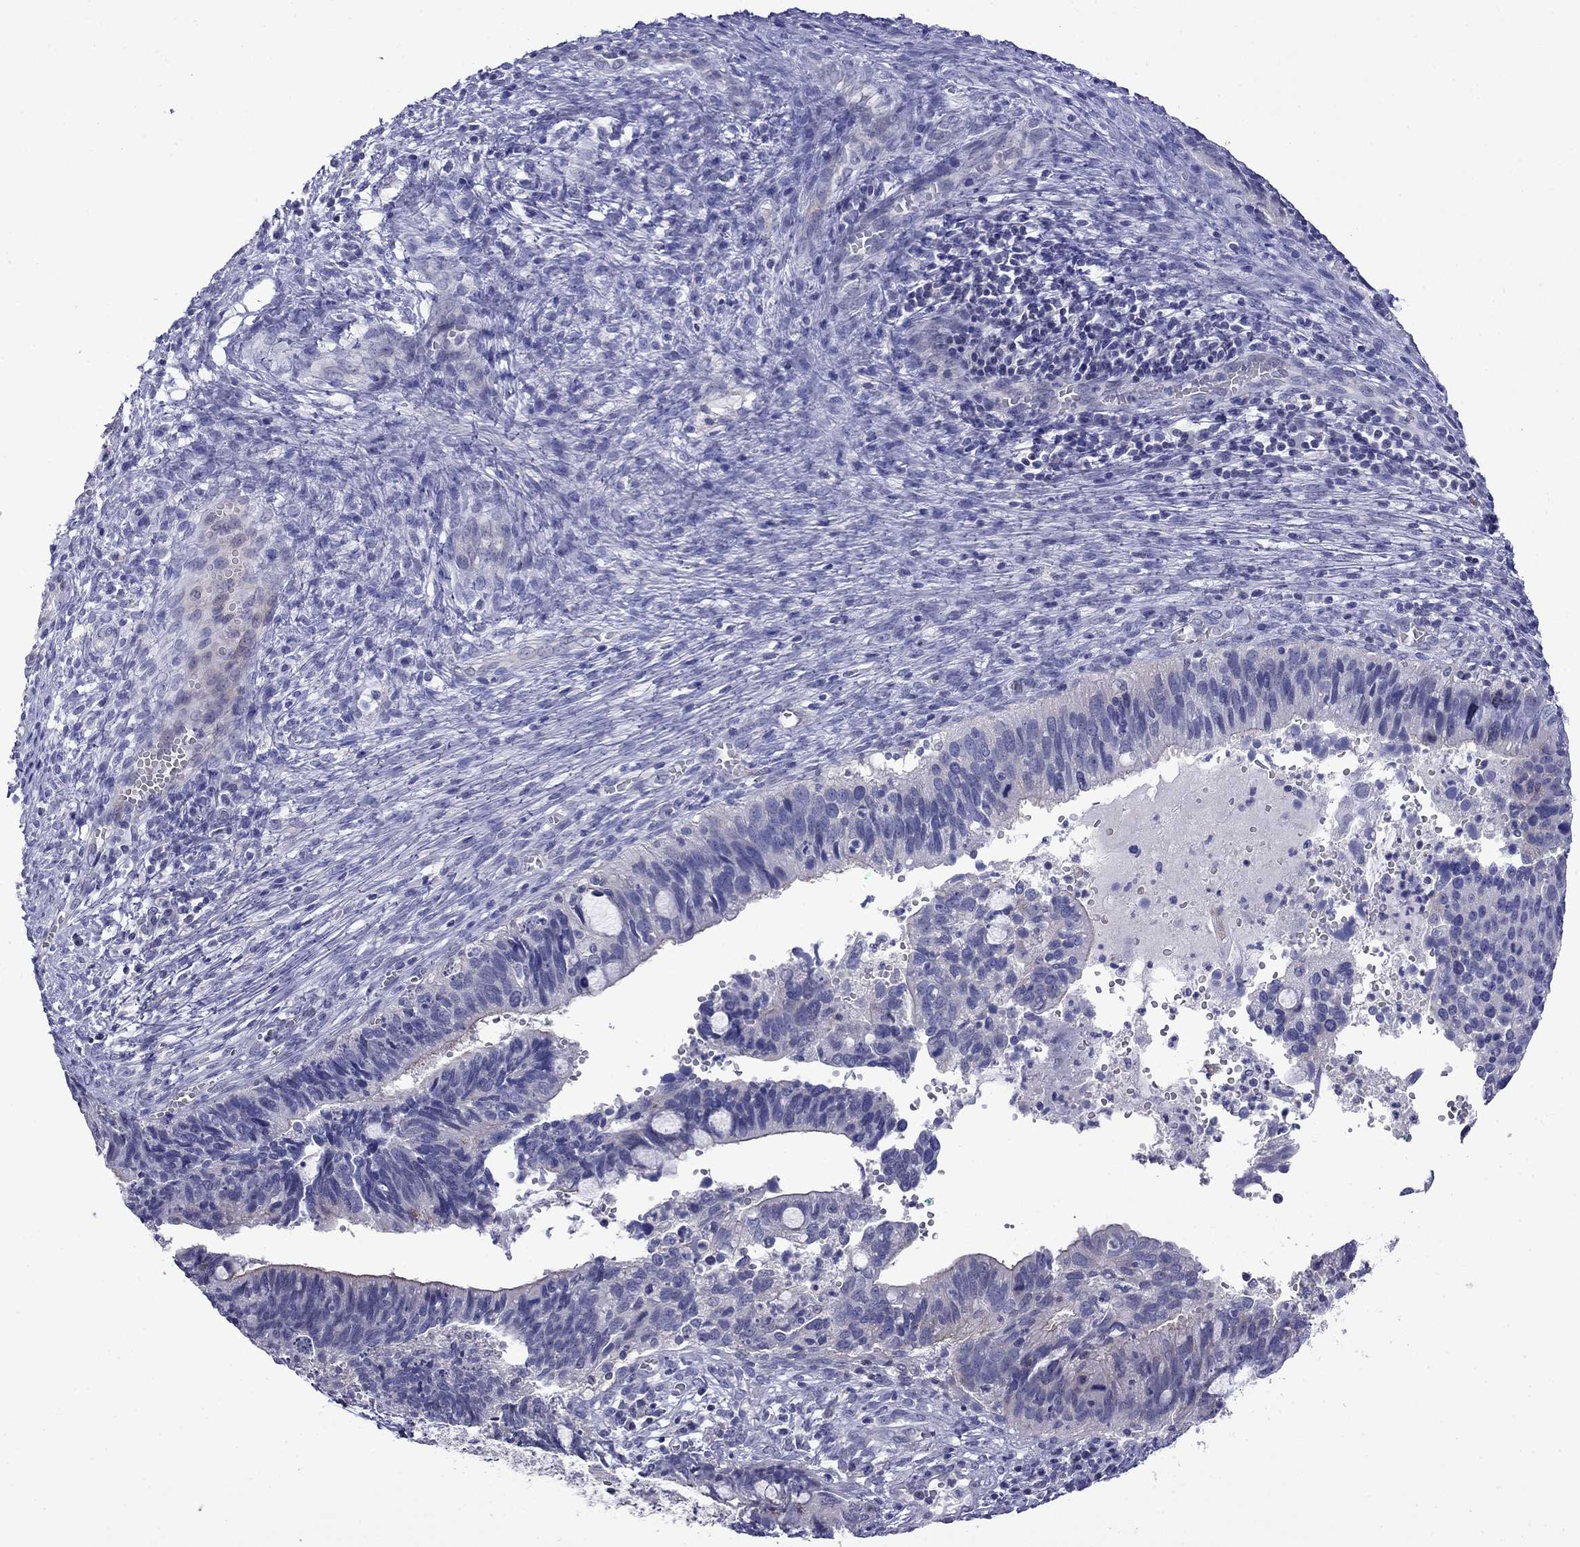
{"staining": {"intensity": "negative", "quantity": "none", "location": "none"}, "tissue": "cervical cancer", "cell_type": "Tumor cells", "image_type": "cancer", "snomed": [{"axis": "morphology", "description": "Adenocarcinoma, NOS"}, {"axis": "topography", "description": "Cervix"}], "caption": "Immunohistochemistry micrograph of cervical cancer (adenocarcinoma) stained for a protein (brown), which displays no expression in tumor cells. The staining was performed using DAB (3,3'-diaminobenzidine) to visualize the protein expression in brown, while the nuclei were stained in blue with hematoxylin (Magnification: 20x).", "gene": "PRR18", "patient": {"sex": "female", "age": 42}}